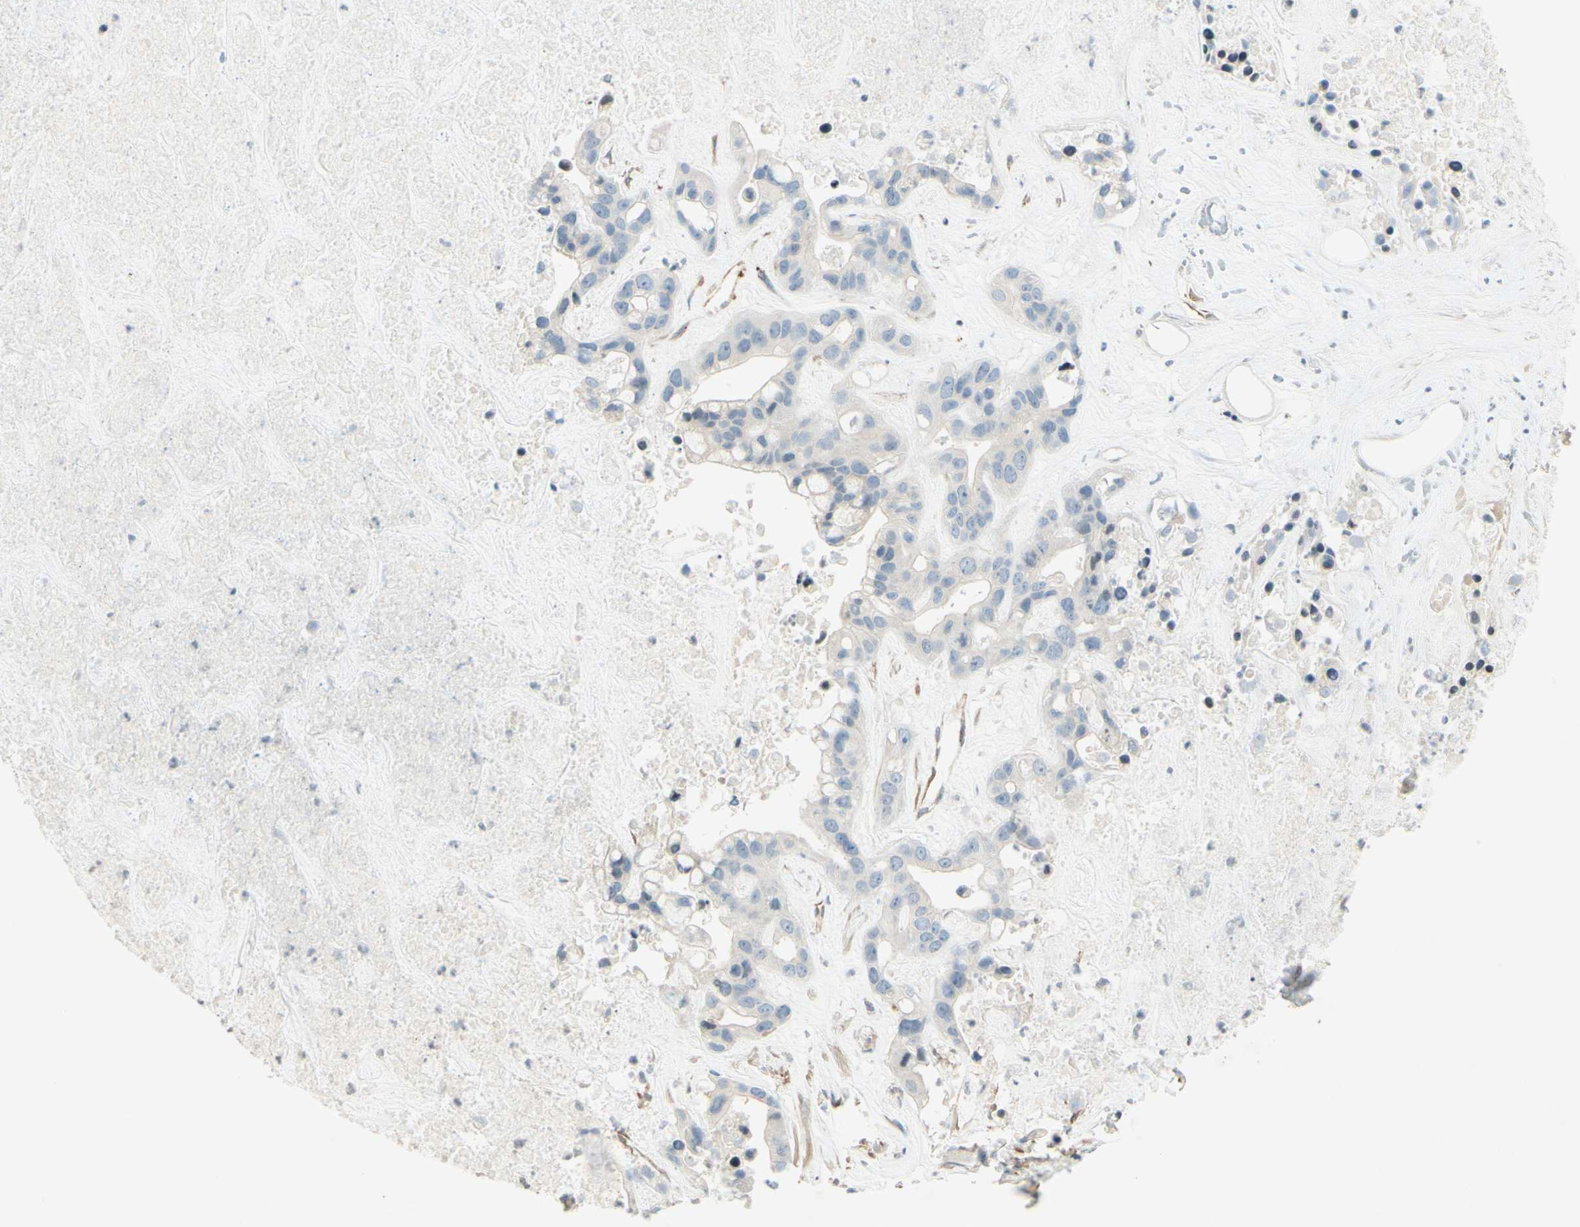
{"staining": {"intensity": "weak", "quantity": "<25%", "location": "cytoplasmic/membranous"}, "tissue": "liver cancer", "cell_type": "Tumor cells", "image_type": "cancer", "snomed": [{"axis": "morphology", "description": "Cholangiocarcinoma"}, {"axis": "topography", "description": "Liver"}], "caption": "High power microscopy histopathology image of an IHC photomicrograph of liver cancer, revealing no significant positivity in tumor cells.", "gene": "MAP1B", "patient": {"sex": "female", "age": 65}}